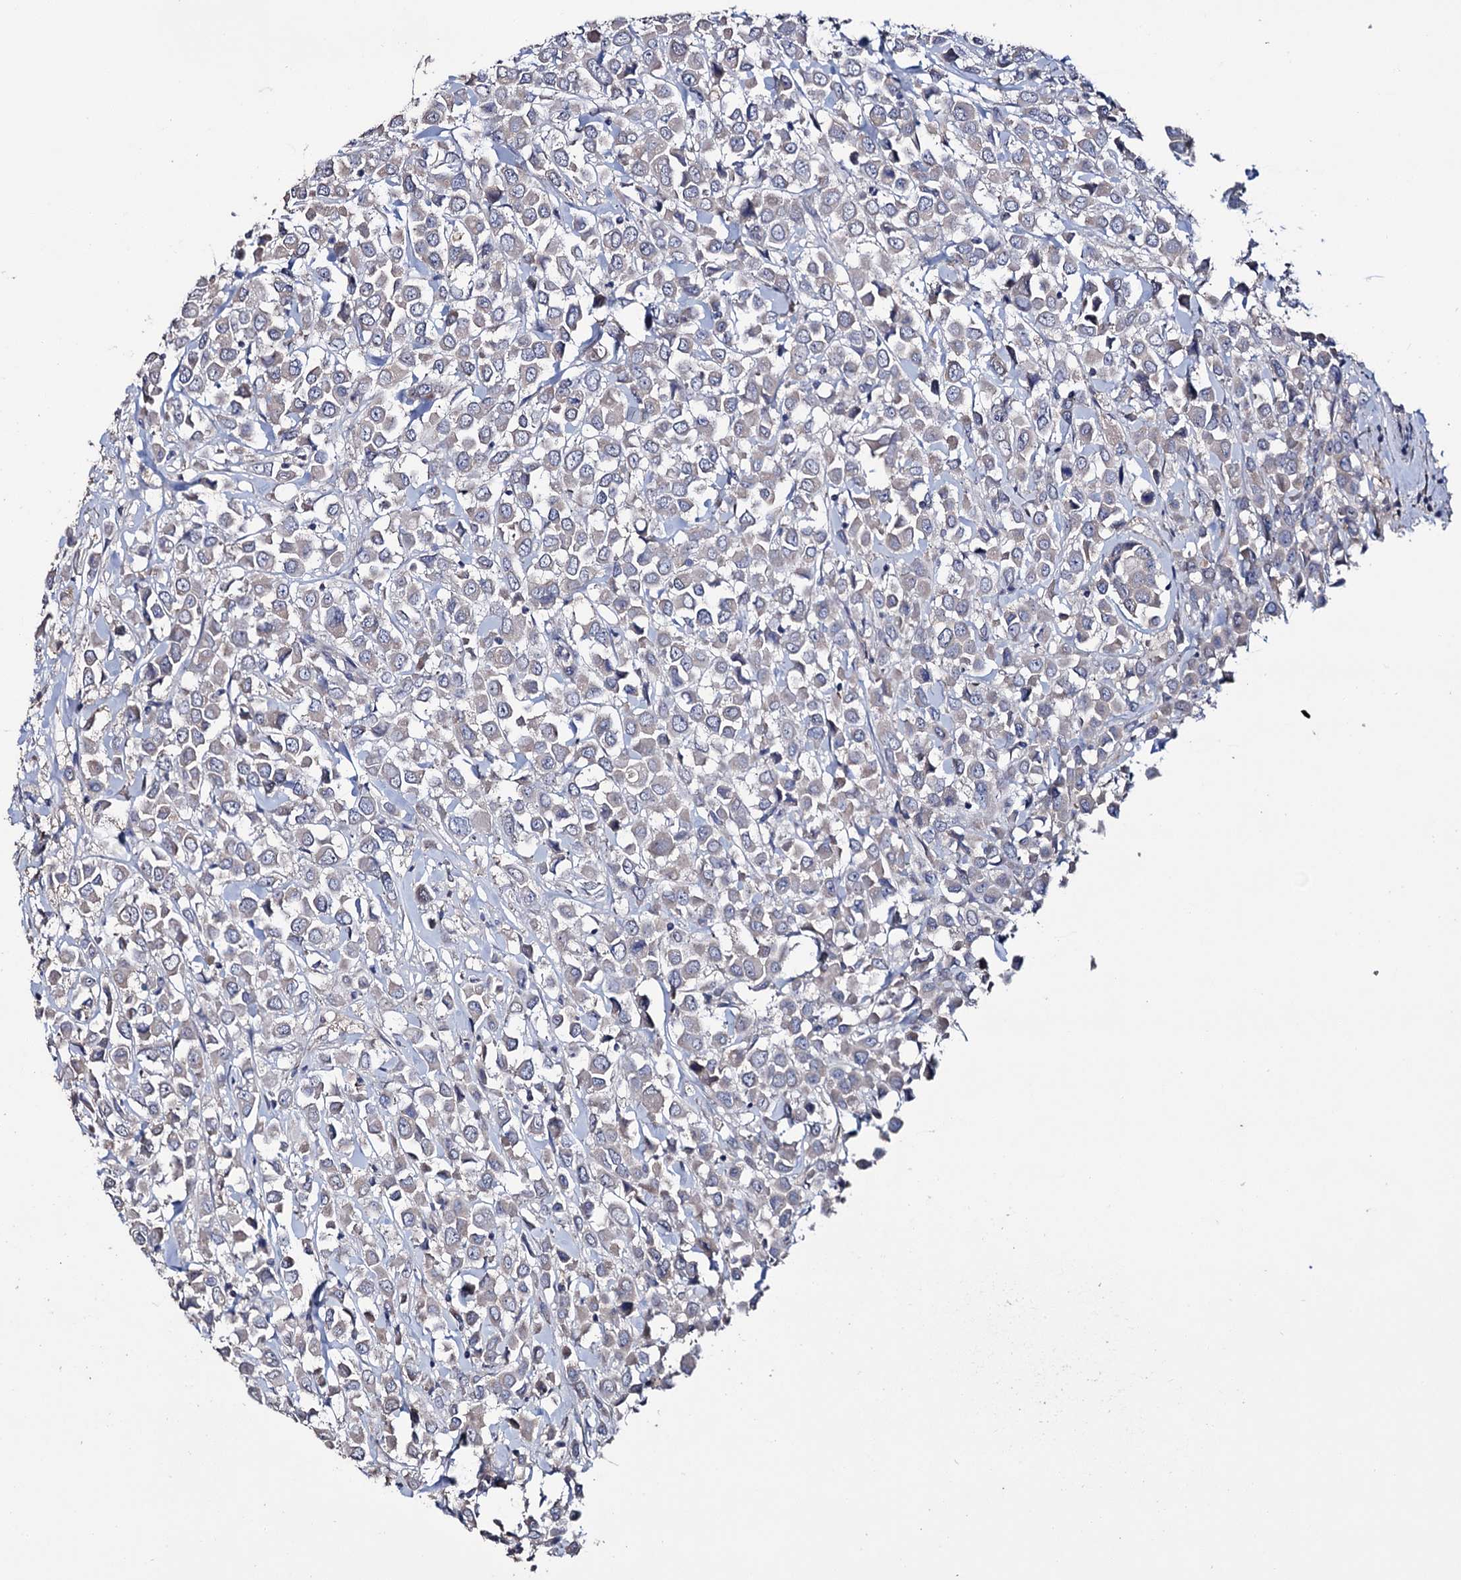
{"staining": {"intensity": "weak", "quantity": "<25%", "location": "cytoplasmic/membranous"}, "tissue": "breast cancer", "cell_type": "Tumor cells", "image_type": "cancer", "snomed": [{"axis": "morphology", "description": "Duct carcinoma"}, {"axis": "topography", "description": "Breast"}], "caption": "Immunohistochemistry photomicrograph of invasive ductal carcinoma (breast) stained for a protein (brown), which reveals no expression in tumor cells.", "gene": "EPB41L5", "patient": {"sex": "female", "age": 61}}